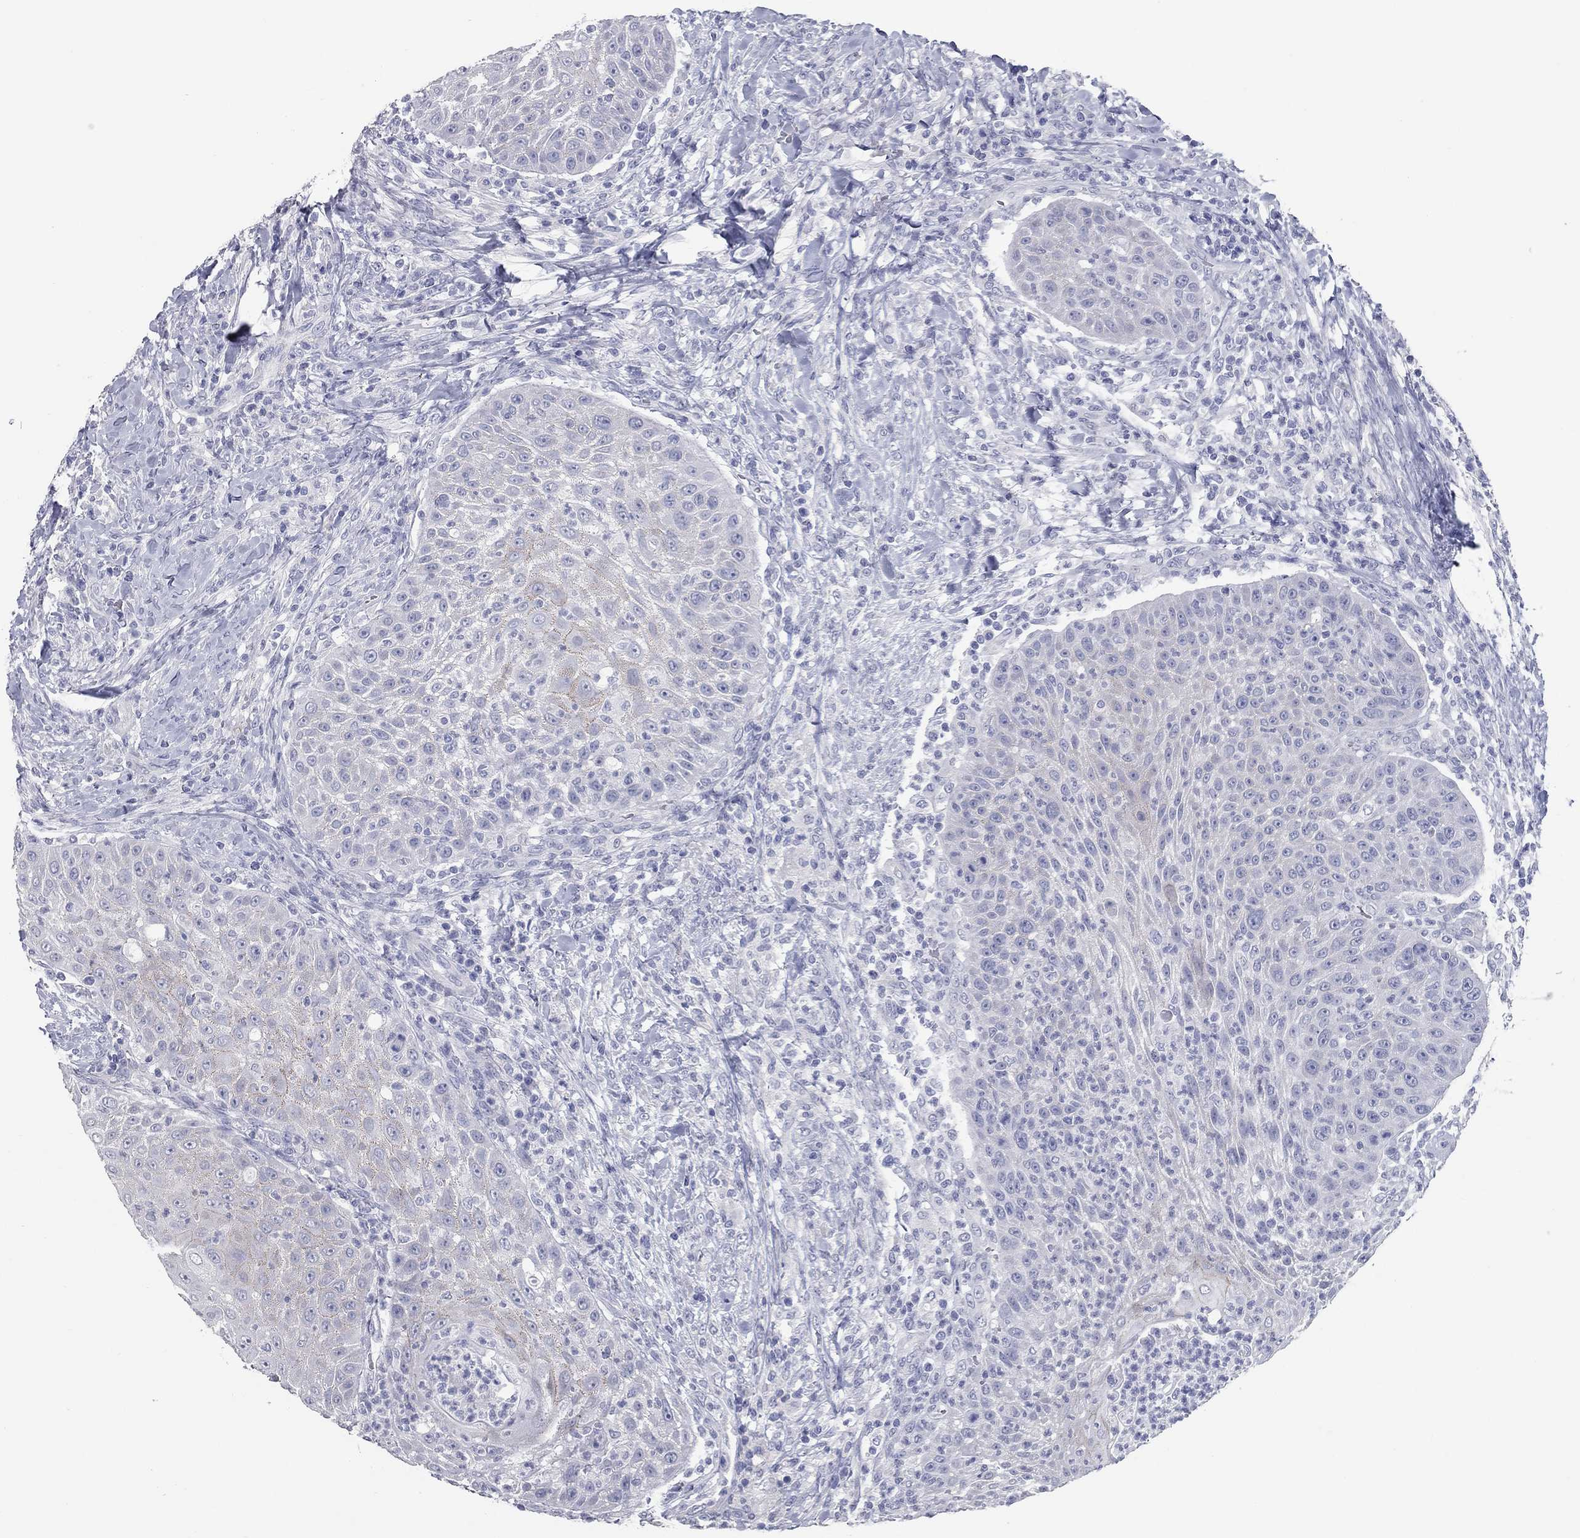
{"staining": {"intensity": "negative", "quantity": "none", "location": "none"}, "tissue": "head and neck cancer", "cell_type": "Tumor cells", "image_type": "cancer", "snomed": [{"axis": "morphology", "description": "Squamous cell carcinoma, NOS"}, {"axis": "topography", "description": "Head-Neck"}], "caption": "The histopathology image shows no significant positivity in tumor cells of head and neck cancer (squamous cell carcinoma).", "gene": "TAC1", "patient": {"sex": "male", "age": 69}}